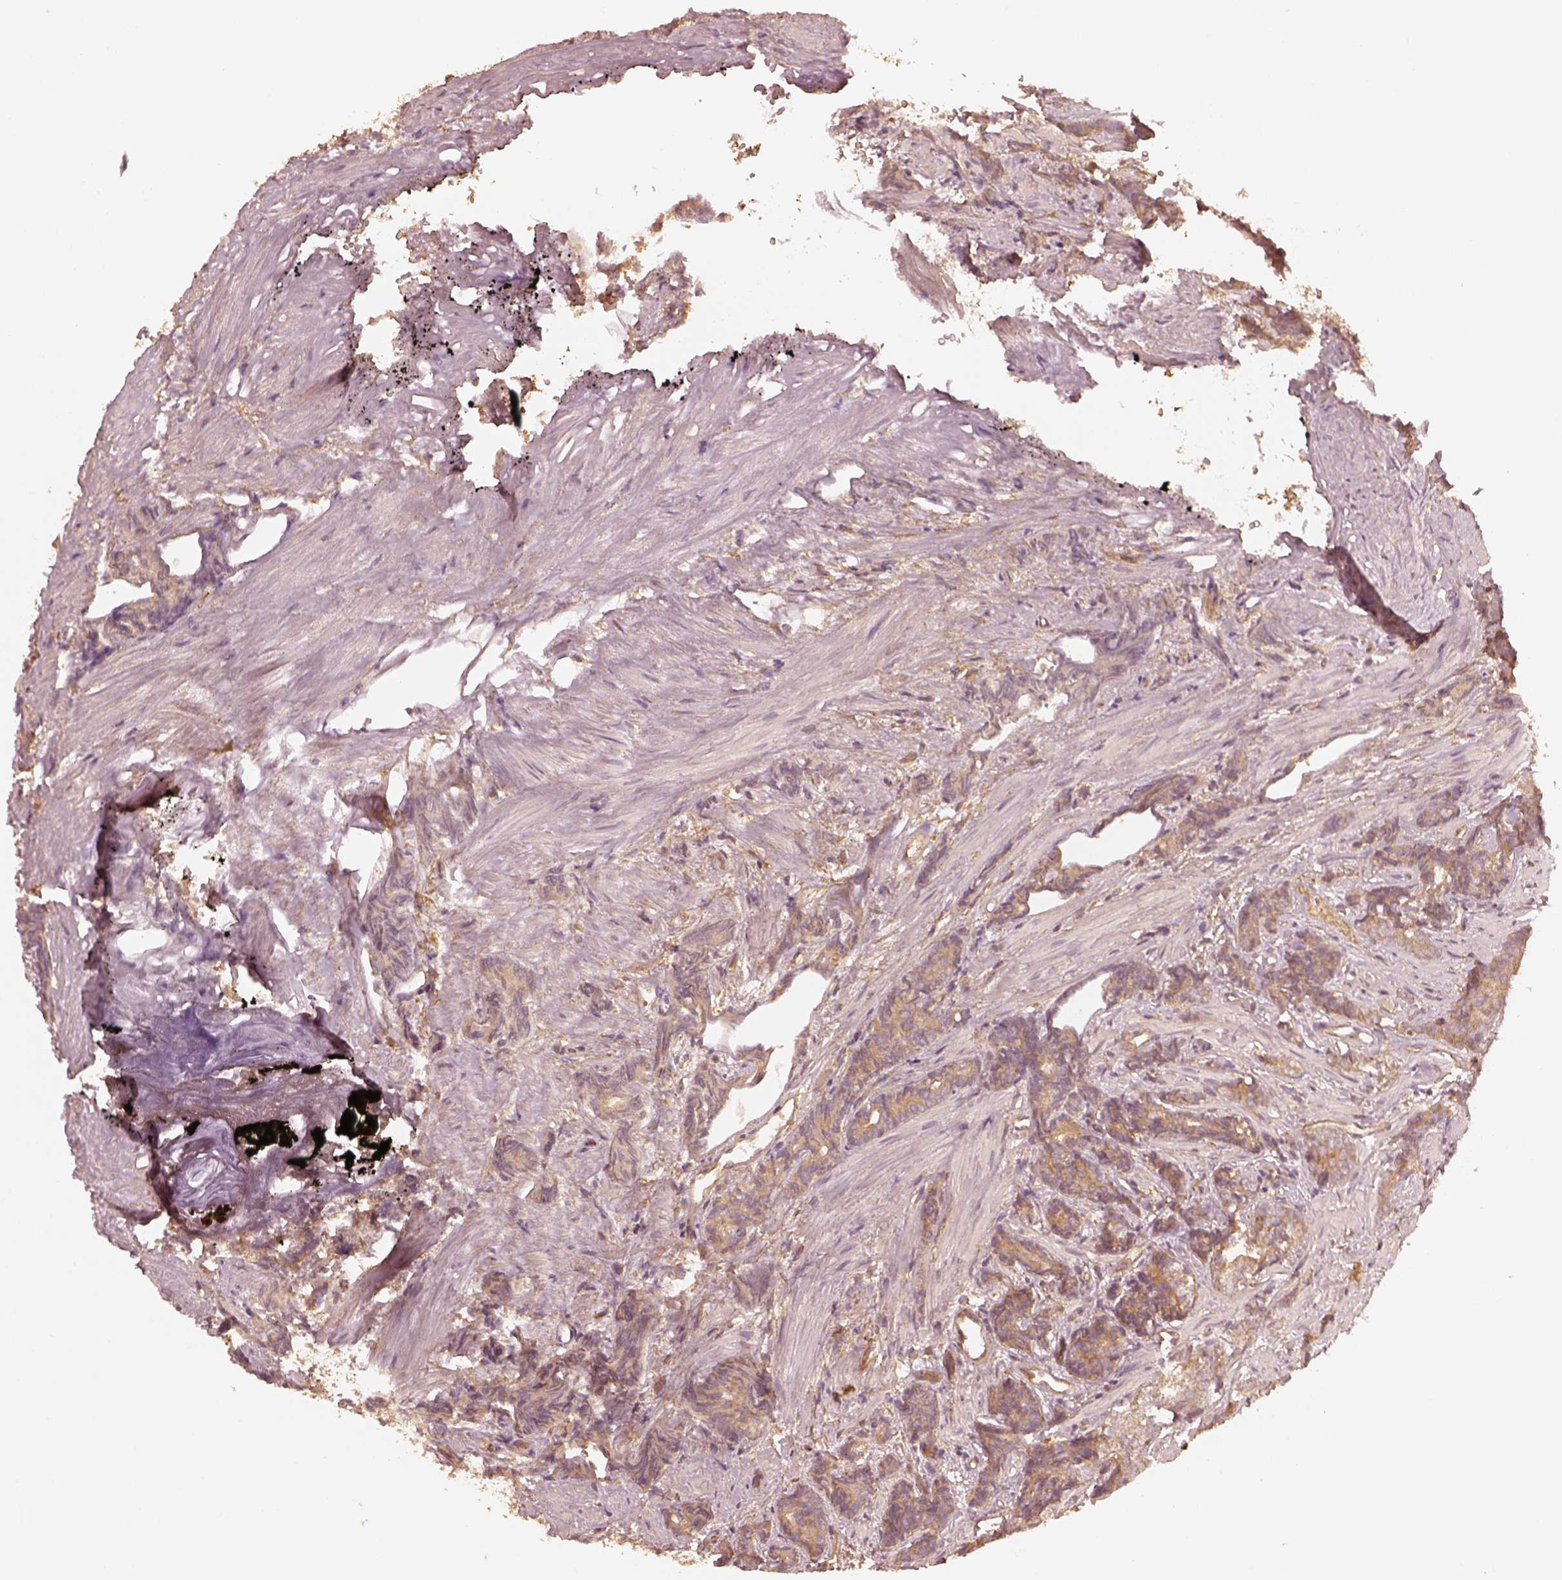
{"staining": {"intensity": "moderate", "quantity": ">75%", "location": "cytoplasmic/membranous"}, "tissue": "prostate cancer", "cell_type": "Tumor cells", "image_type": "cancer", "snomed": [{"axis": "morphology", "description": "Adenocarcinoma, High grade"}, {"axis": "topography", "description": "Prostate"}], "caption": "A brown stain highlights moderate cytoplasmic/membranous staining of a protein in human prostate cancer tumor cells.", "gene": "WDR7", "patient": {"sex": "male", "age": 84}}